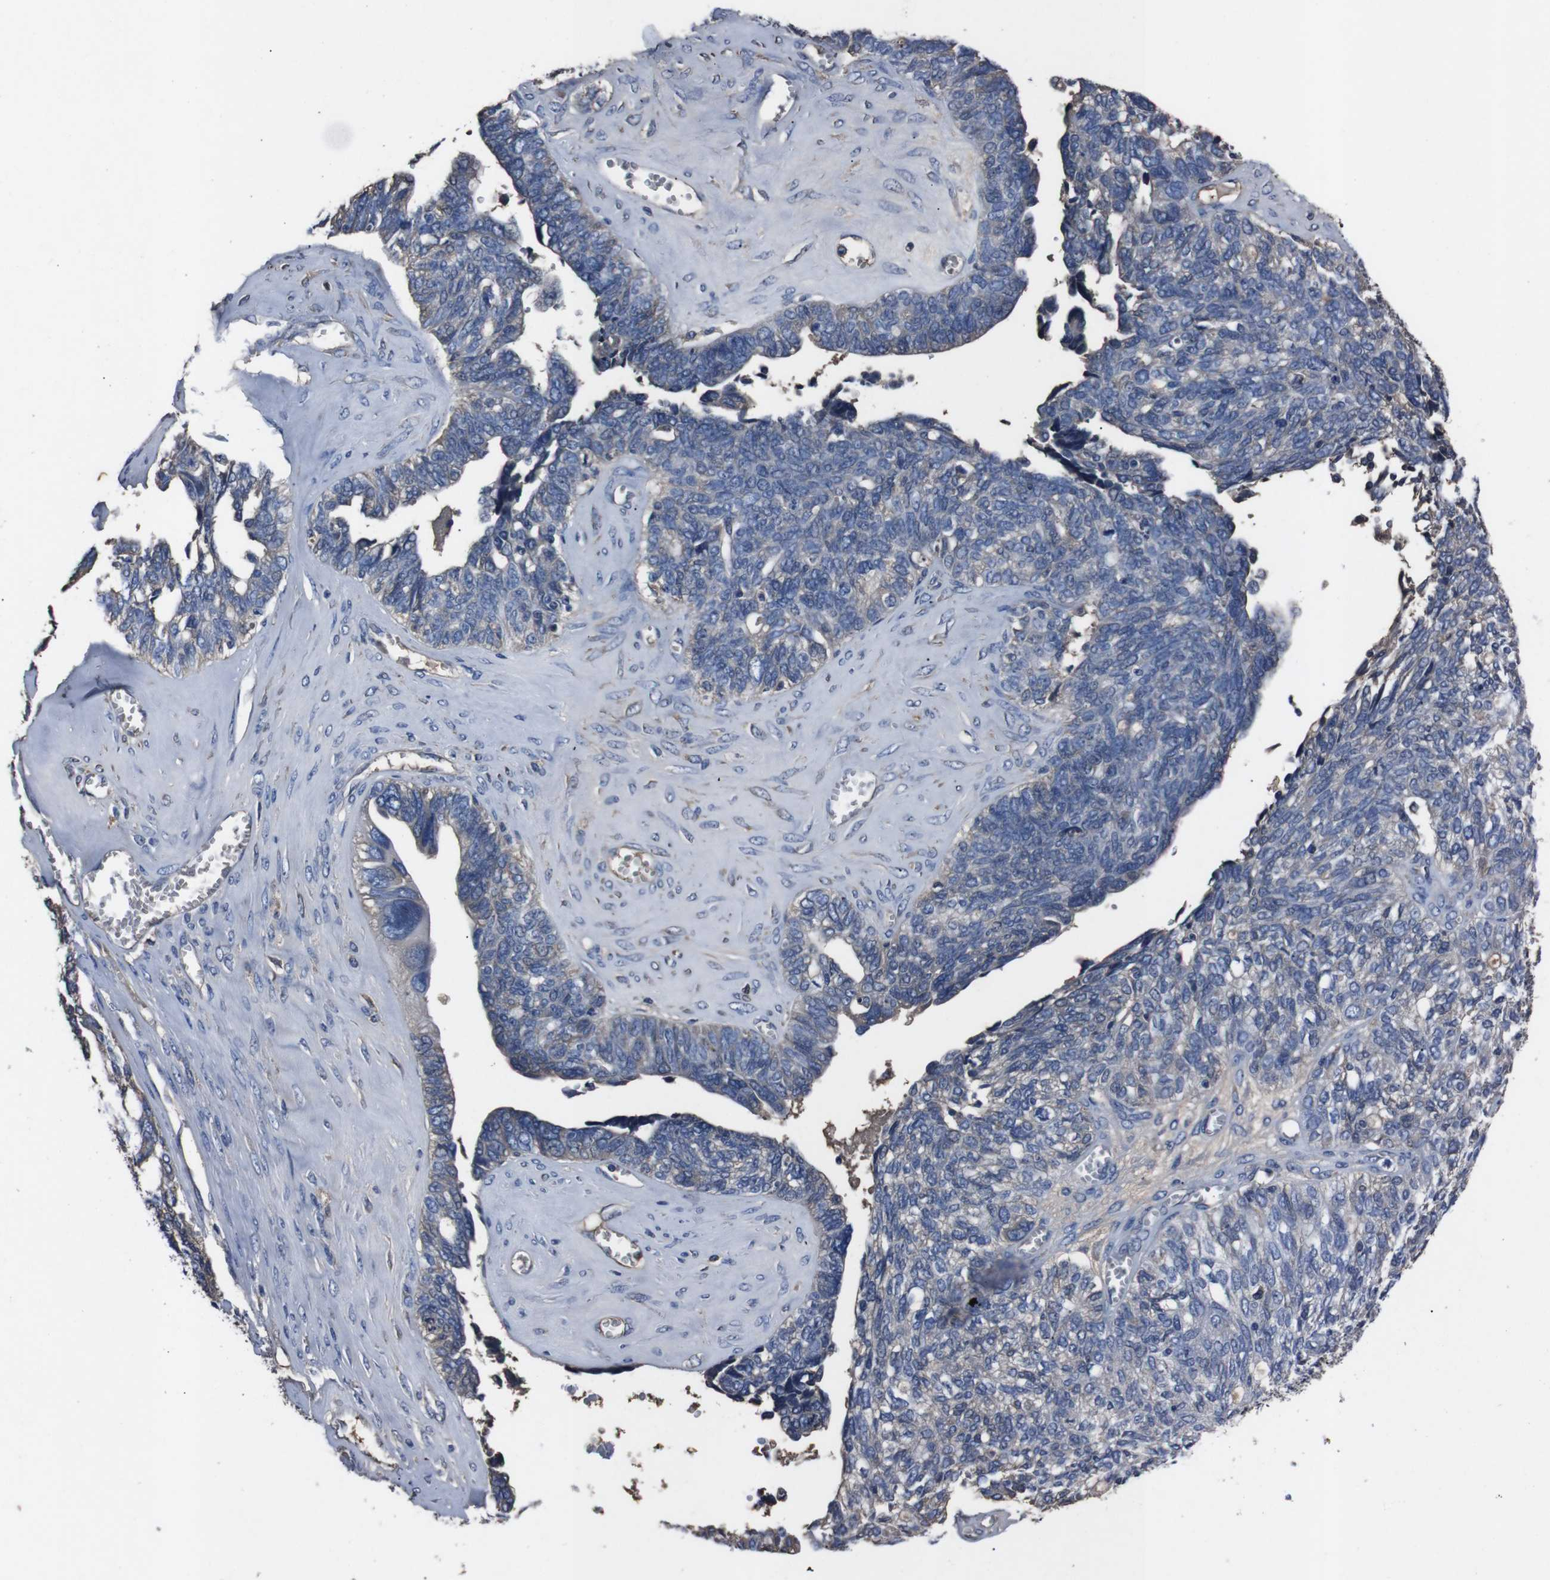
{"staining": {"intensity": "weak", "quantity": "<25%", "location": "cytoplasmic/membranous"}, "tissue": "ovarian cancer", "cell_type": "Tumor cells", "image_type": "cancer", "snomed": [{"axis": "morphology", "description": "Cystadenocarcinoma, serous, NOS"}, {"axis": "topography", "description": "Ovary"}], "caption": "Immunohistochemical staining of ovarian cancer displays no significant staining in tumor cells. Brightfield microscopy of immunohistochemistry (IHC) stained with DAB (brown) and hematoxylin (blue), captured at high magnification.", "gene": "LEP", "patient": {"sex": "female", "age": 79}}